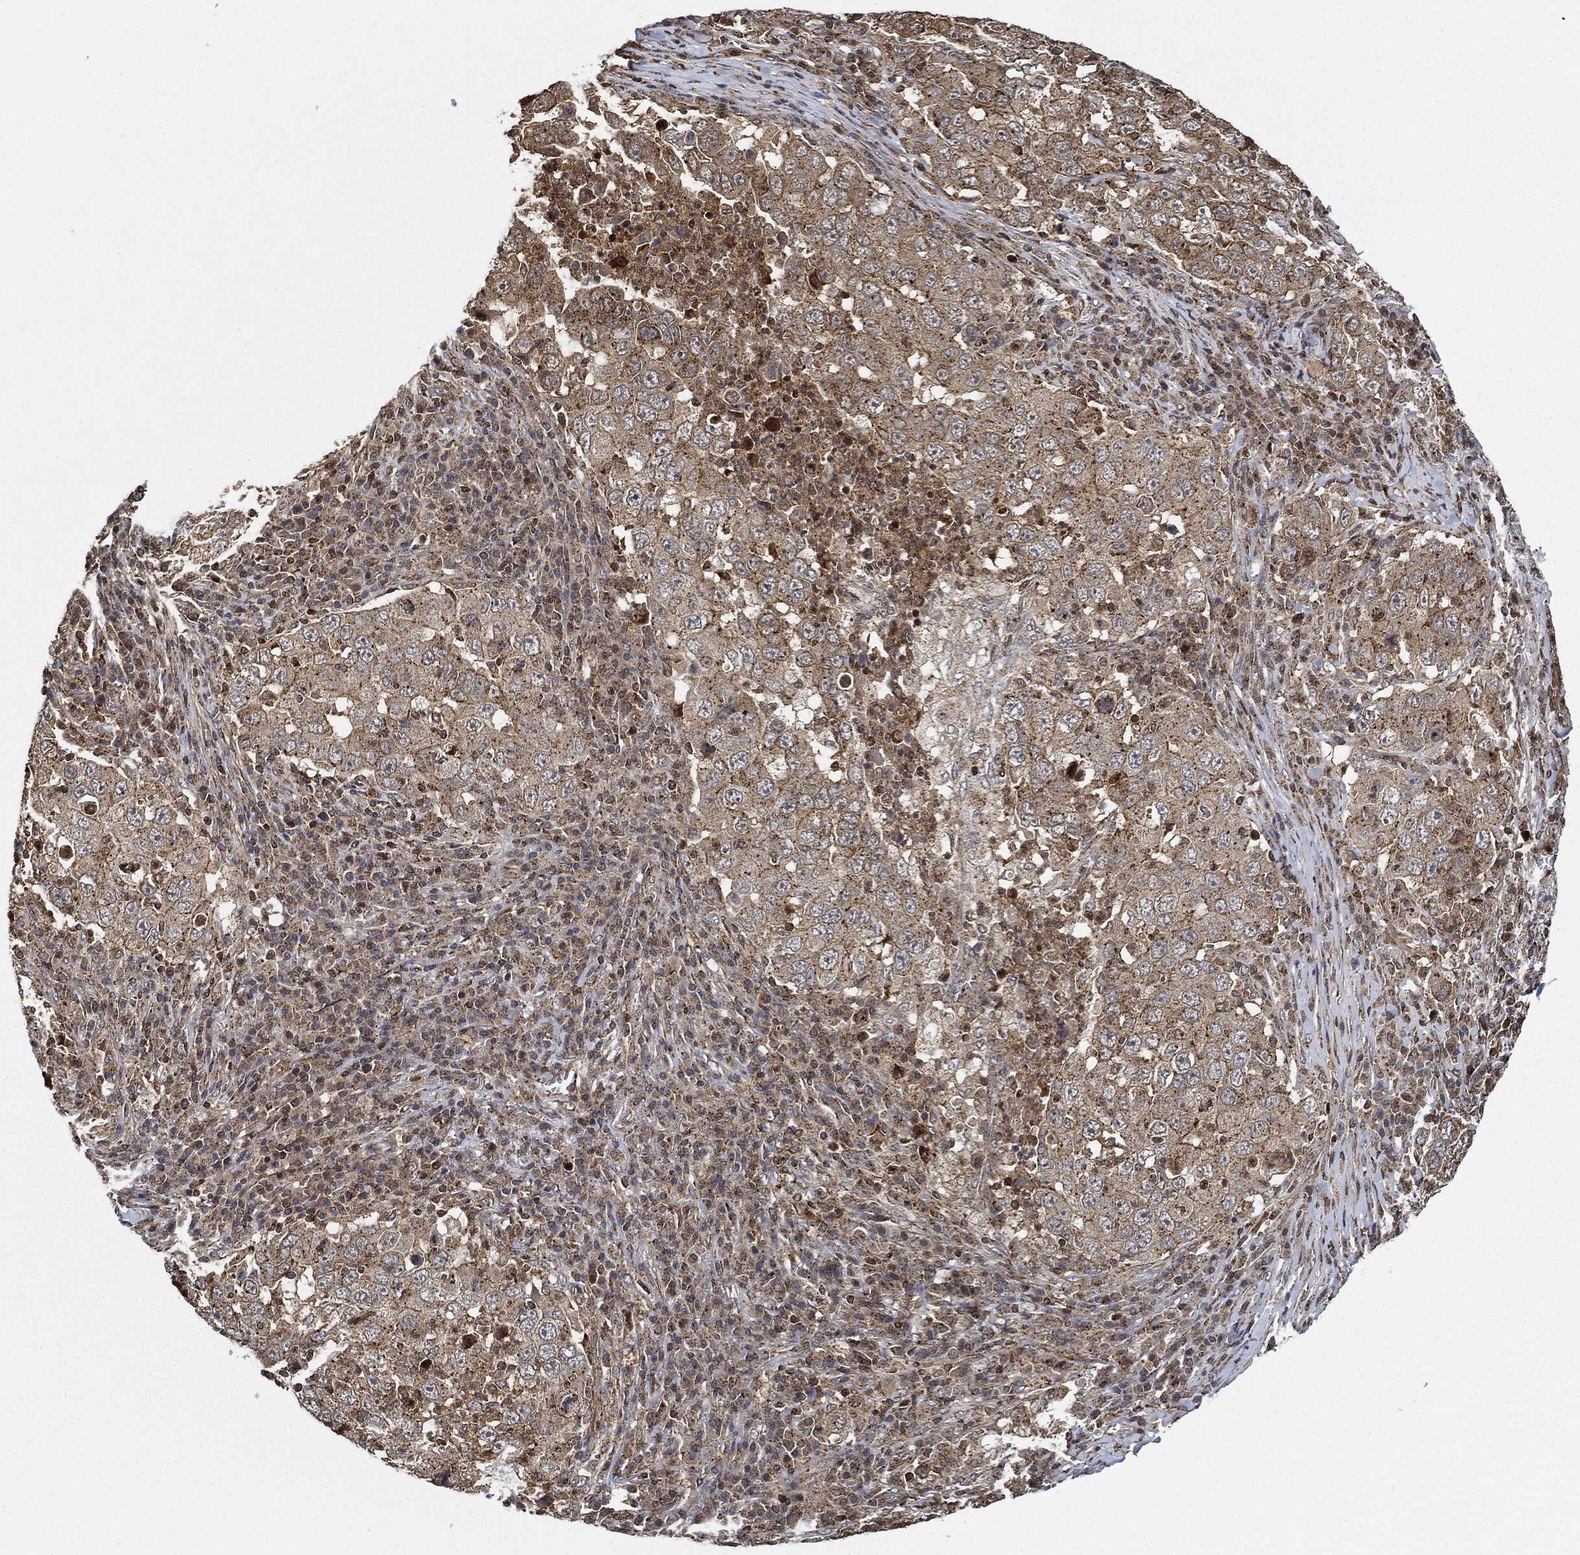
{"staining": {"intensity": "moderate", "quantity": "25%-75%", "location": "cytoplasmic/membranous"}, "tissue": "lung cancer", "cell_type": "Tumor cells", "image_type": "cancer", "snomed": [{"axis": "morphology", "description": "Adenocarcinoma, NOS"}, {"axis": "topography", "description": "Lung"}], "caption": "Protein staining demonstrates moderate cytoplasmic/membranous staining in approximately 25%-75% of tumor cells in lung cancer. The protein of interest is stained brown, and the nuclei are stained in blue (DAB IHC with brightfield microscopy, high magnification).", "gene": "MAP3K3", "patient": {"sex": "male", "age": 73}}